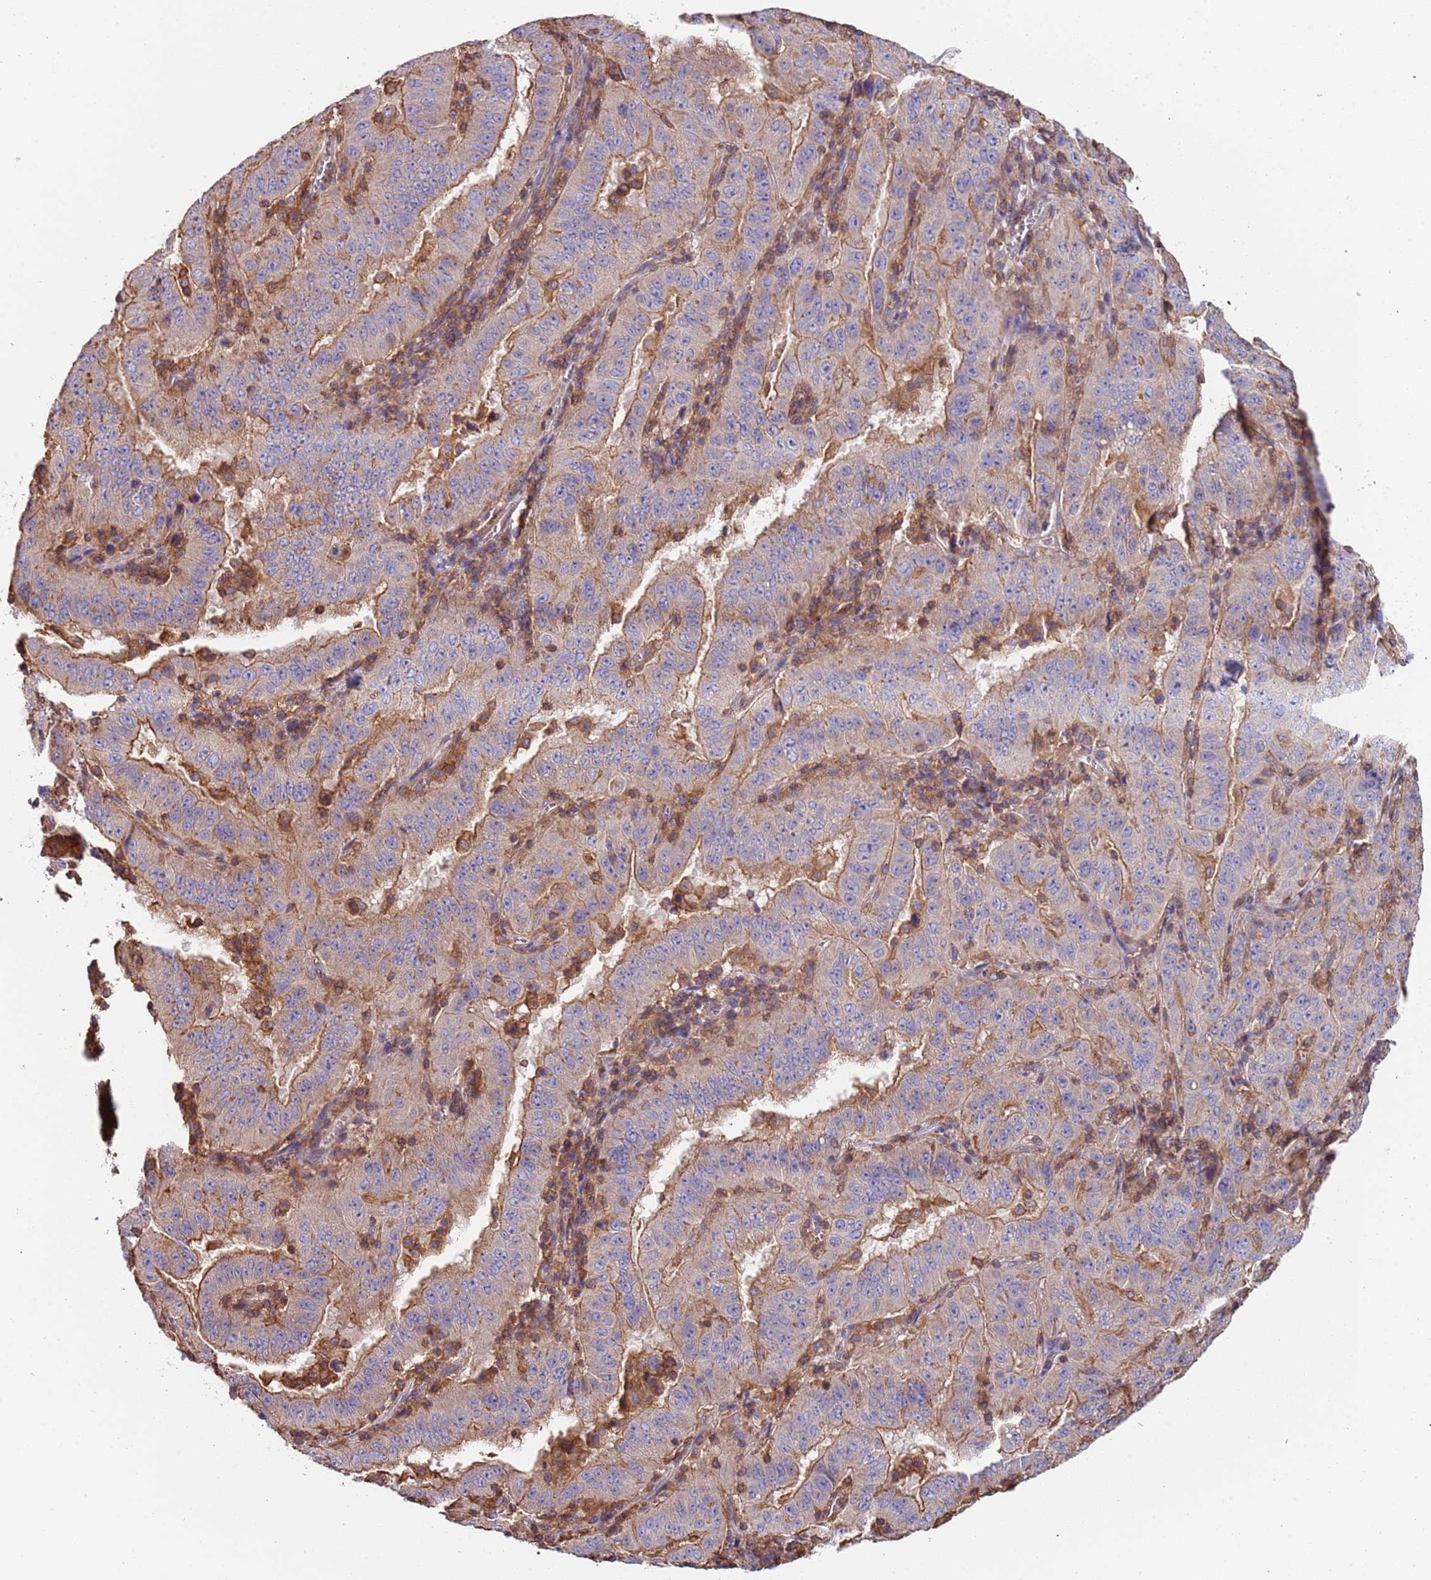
{"staining": {"intensity": "moderate", "quantity": "<25%", "location": "cytoplasmic/membranous"}, "tissue": "pancreatic cancer", "cell_type": "Tumor cells", "image_type": "cancer", "snomed": [{"axis": "morphology", "description": "Adenocarcinoma, NOS"}, {"axis": "topography", "description": "Pancreas"}], "caption": "Immunohistochemistry (IHC) micrograph of pancreatic adenocarcinoma stained for a protein (brown), which reveals low levels of moderate cytoplasmic/membranous expression in about <25% of tumor cells.", "gene": "SYT4", "patient": {"sex": "male", "age": 63}}